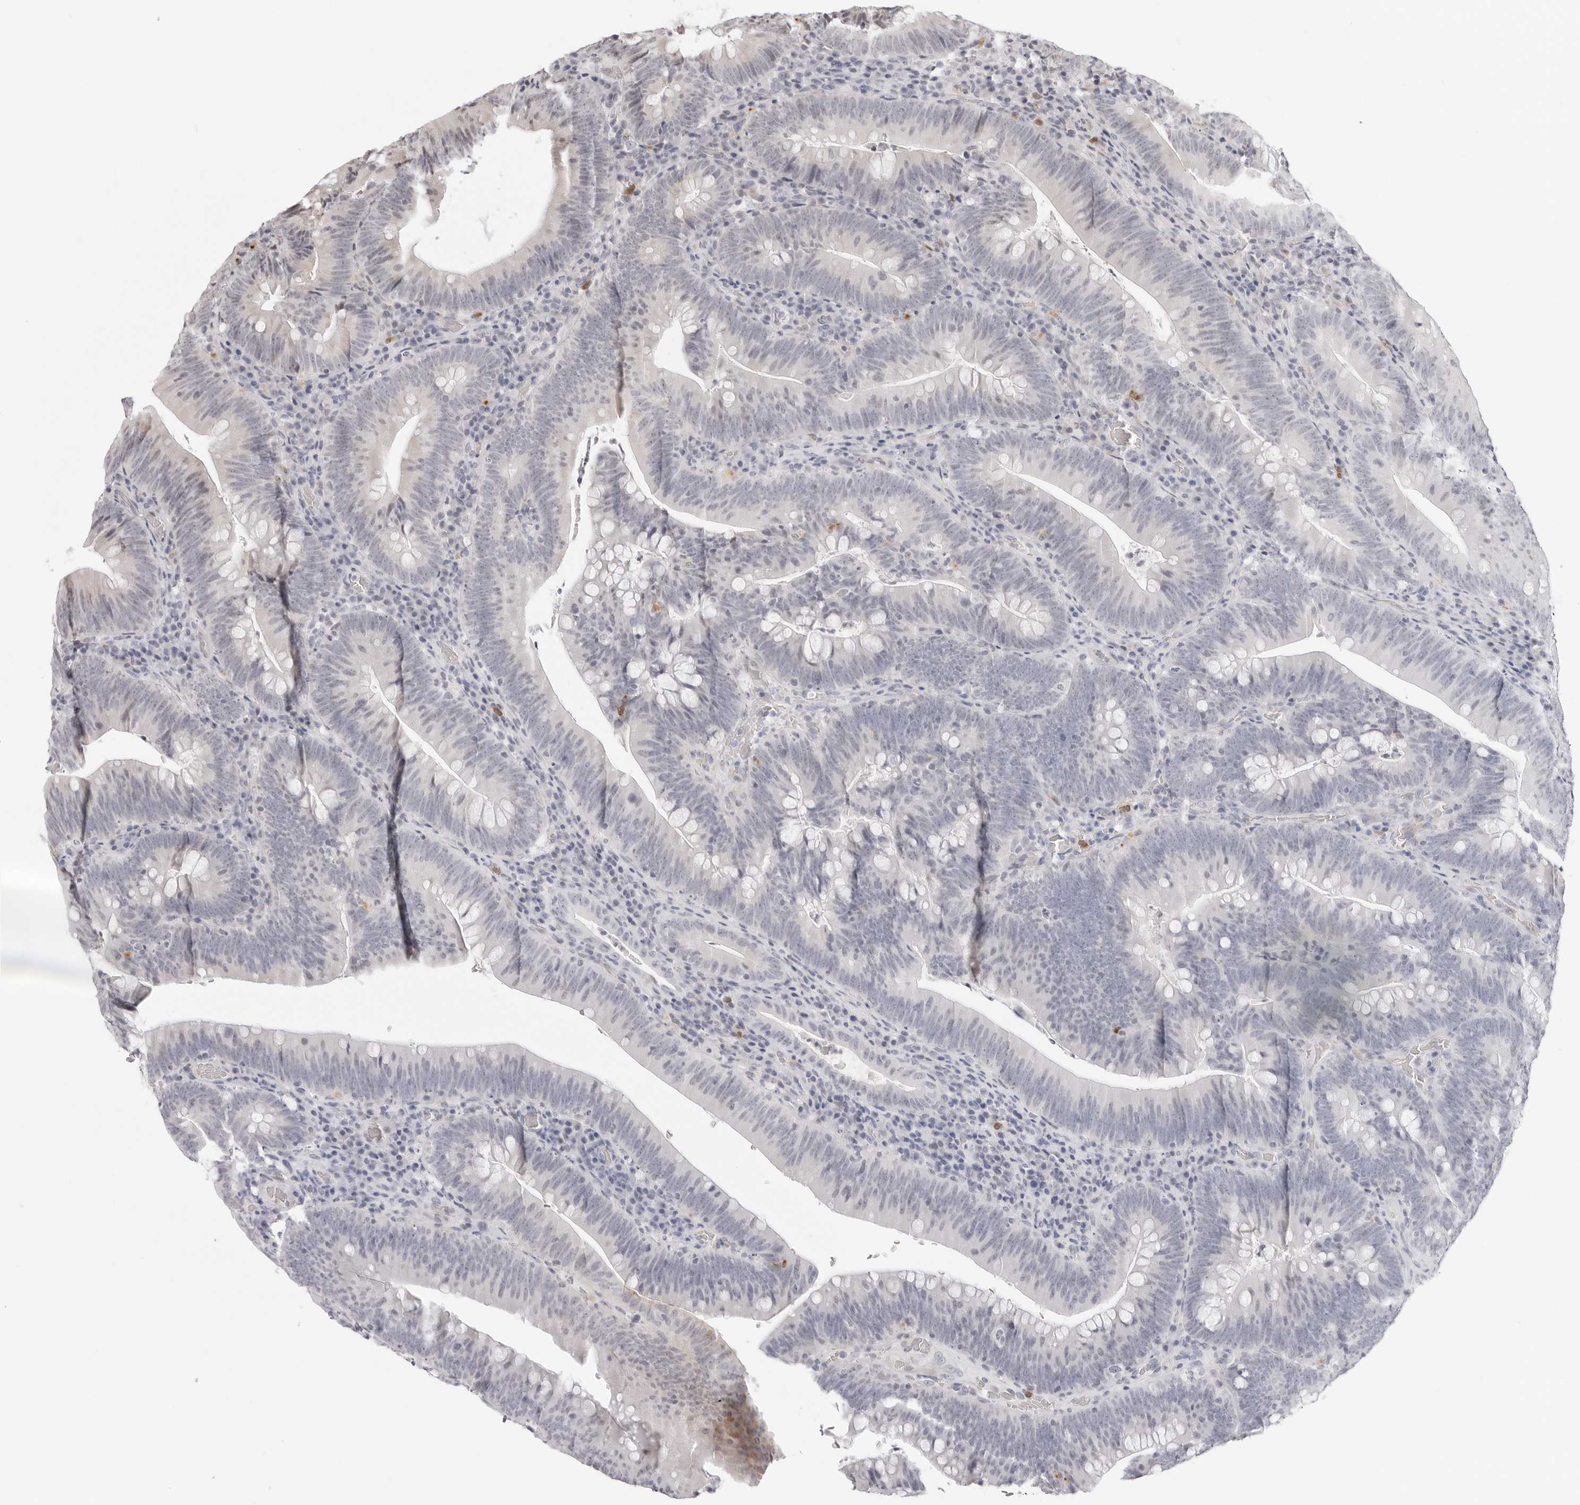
{"staining": {"intensity": "negative", "quantity": "none", "location": "none"}, "tissue": "colorectal cancer", "cell_type": "Tumor cells", "image_type": "cancer", "snomed": [{"axis": "morphology", "description": "Normal tissue, NOS"}, {"axis": "topography", "description": "Colon"}], "caption": "The image reveals no staining of tumor cells in colorectal cancer. (DAB immunohistochemistry (IHC) visualized using brightfield microscopy, high magnification).", "gene": "STRADB", "patient": {"sex": "female", "age": 82}}